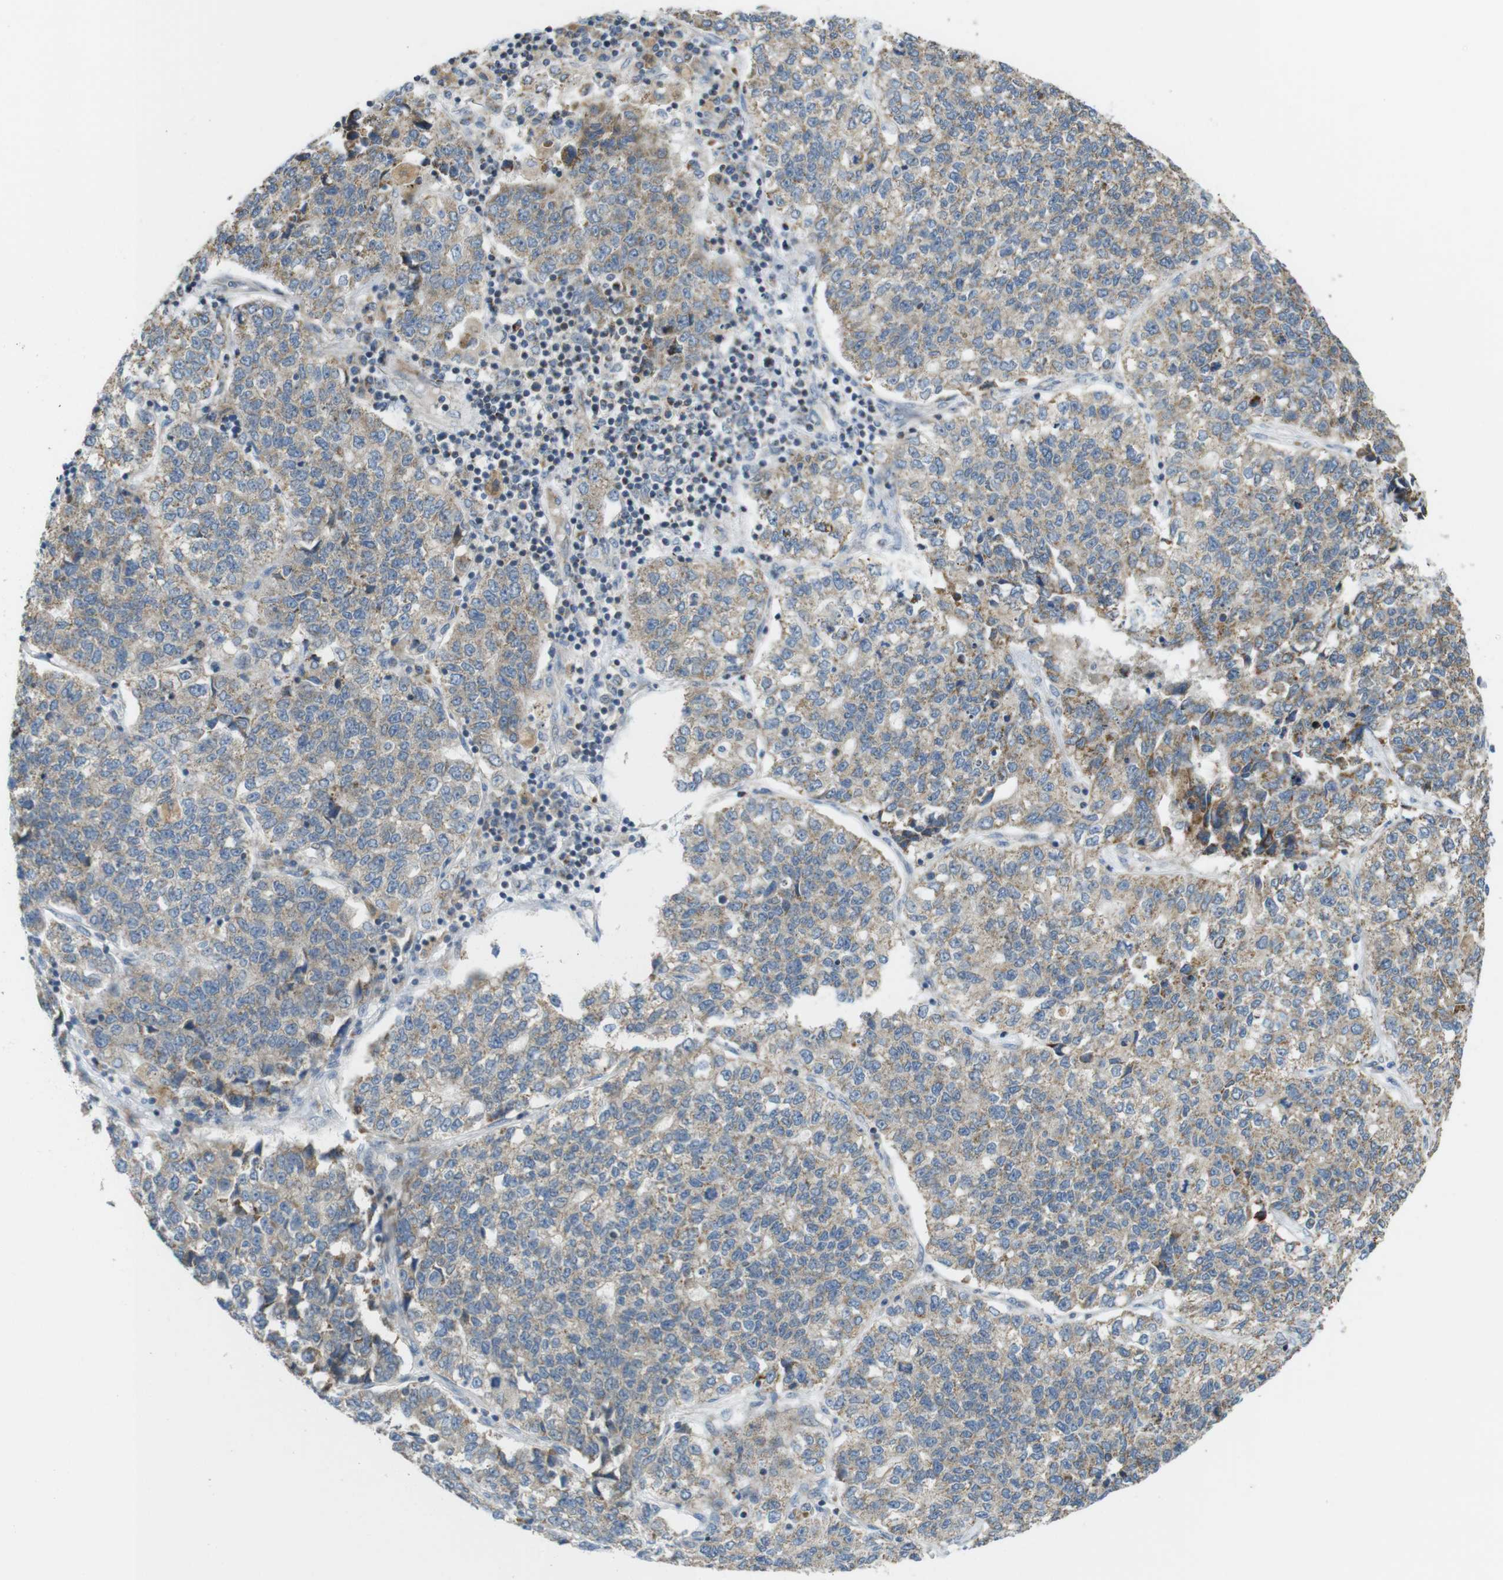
{"staining": {"intensity": "moderate", "quantity": ">75%", "location": "cytoplasmic/membranous"}, "tissue": "lung cancer", "cell_type": "Tumor cells", "image_type": "cancer", "snomed": [{"axis": "morphology", "description": "Adenocarcinoma, NOS"}, {"axis": "topography", "description": "Lung"}], "caption": "This photomicrograph shows IHC staining of human lung cancer (adenocarcinoma), with medium moderate cytoplasmic/membranous positivity in about >75% of tumor cells.", "gene": "MARCHF1", "patient": {"sex": "male", "age": 49}}